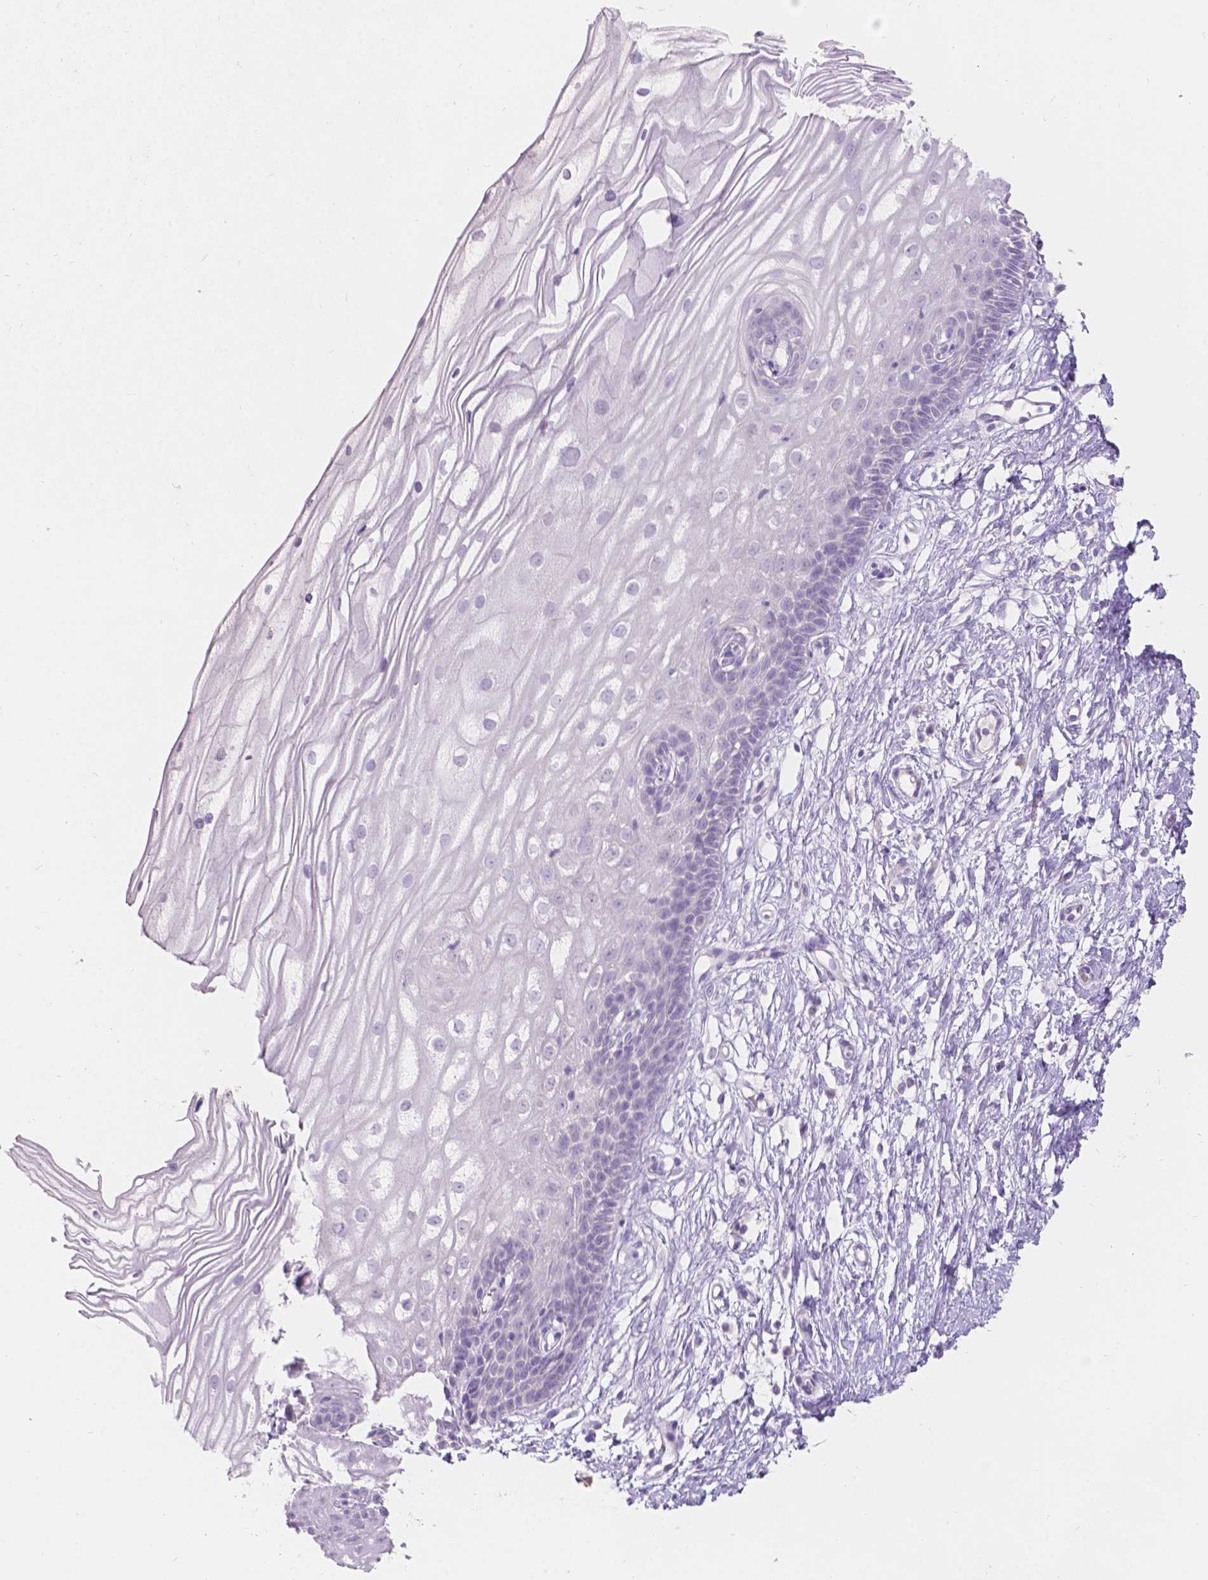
{"staining": {"intensity": "negative", "quantity": "none", "location": "none"}, "tissue": "cervix", "cell_type": "Glandular cells", "image_type": "normal", "snomed": [{"axis": "morphology", "description": "Normal tissue, NOS"}, {"axis": "topography", "description": "Cervix"}], "caption": "The micrograph shows no staining of glandular cells in benign cervix. The staining is performed using DAB brown chromogen with nuclei counter-stained in using hematoxylin.", "gene": "HTN3", "patient": {"sex": "female", "age": 40}}